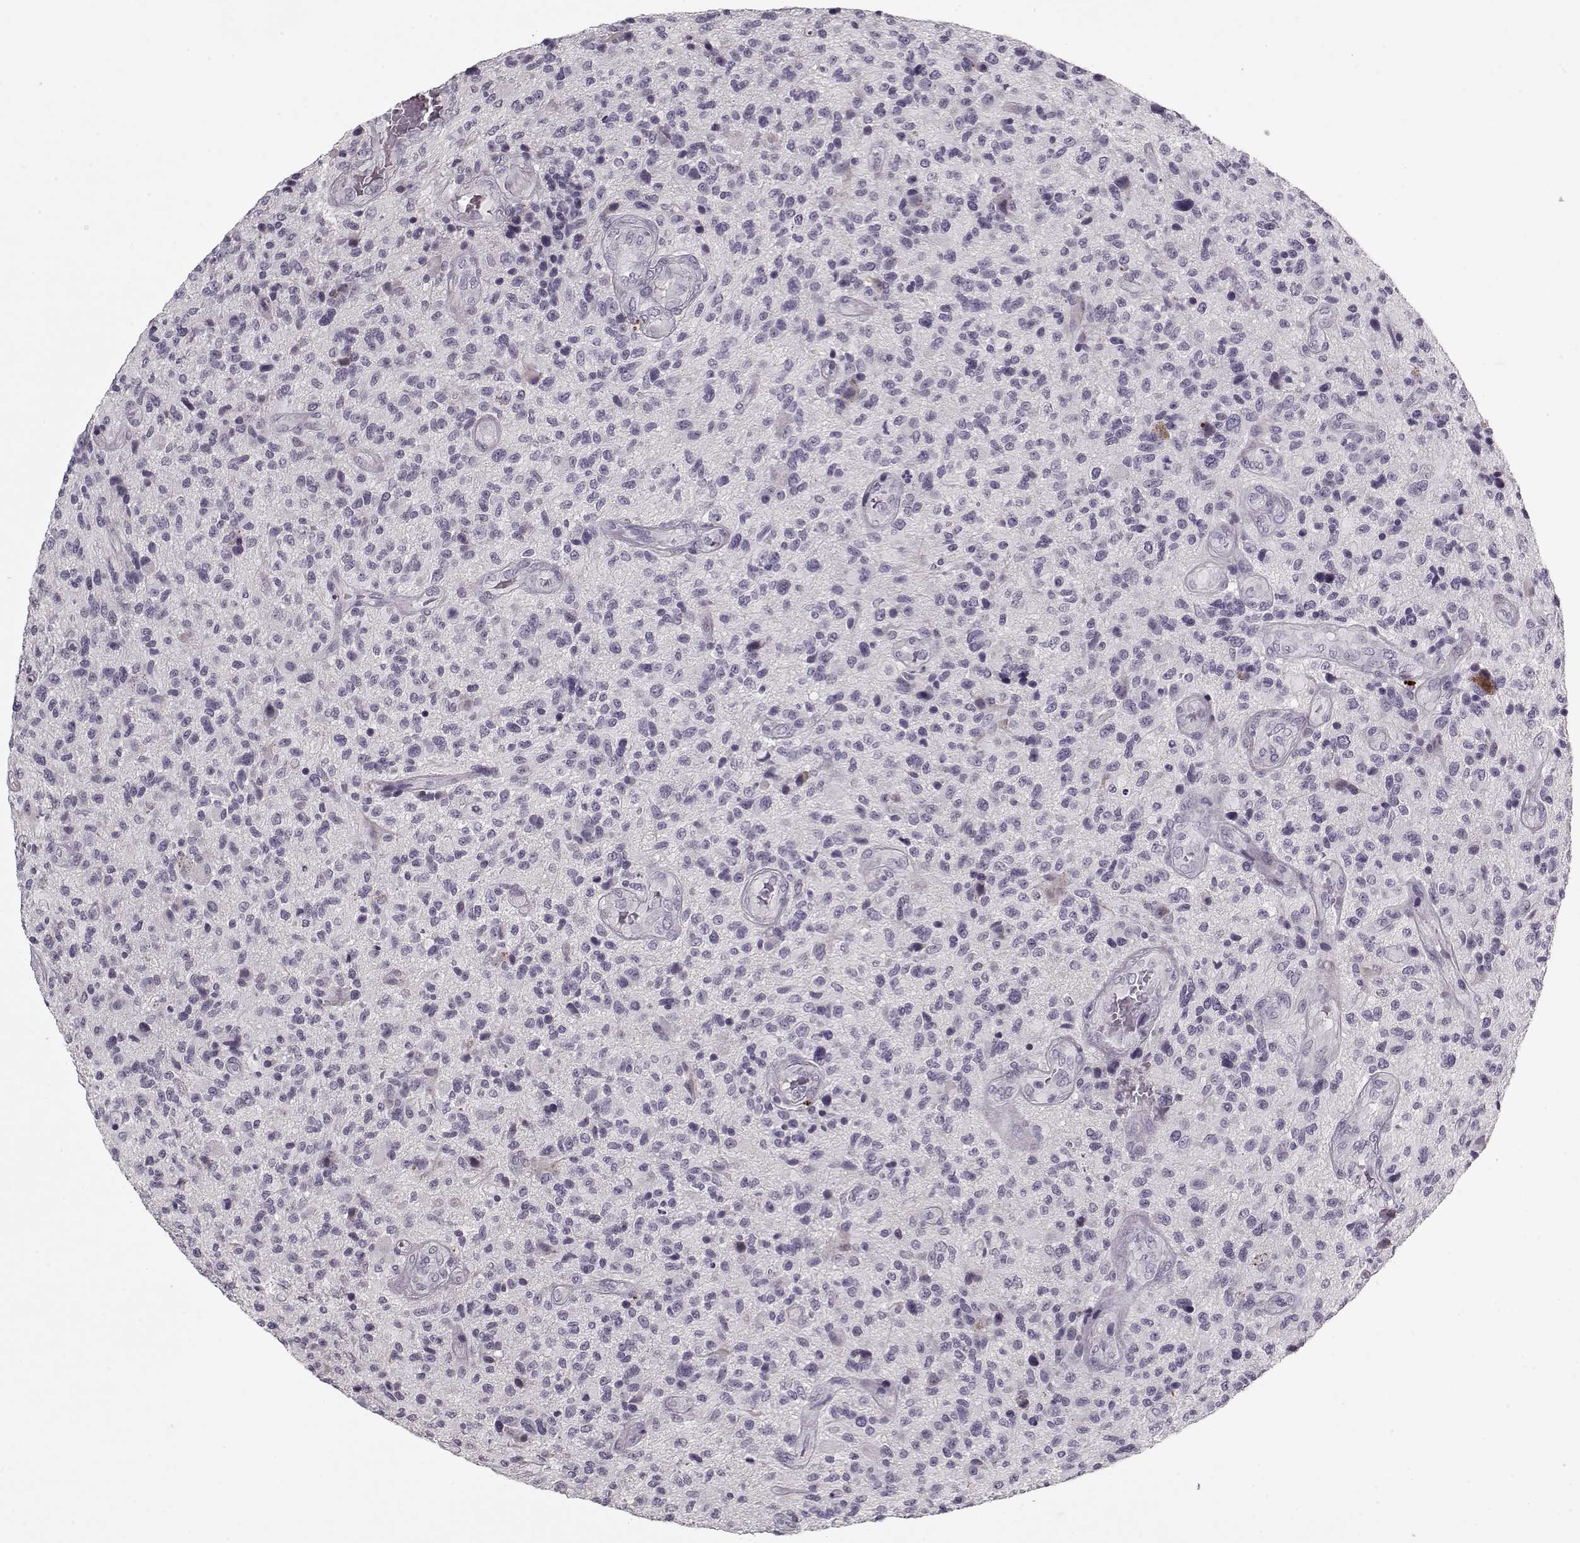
{"staining": {"intensity": "negative", "quantity": "none", "location": "none"}, "tissue": "glioma", "cell_type": "Tumor cells", "image_type": "cancer", "snomed": [{"axis": "morphology", "description": "Glioma, malignant, High grade"}, {"axis": "topography", "description": "Brain"}], "caption": "Tumor cells show no significant positivity in glioma. (DAB immunohistochemistry, high magnification).", "gene": "LUM", "patient": {"sex": "male", "age": 47}}